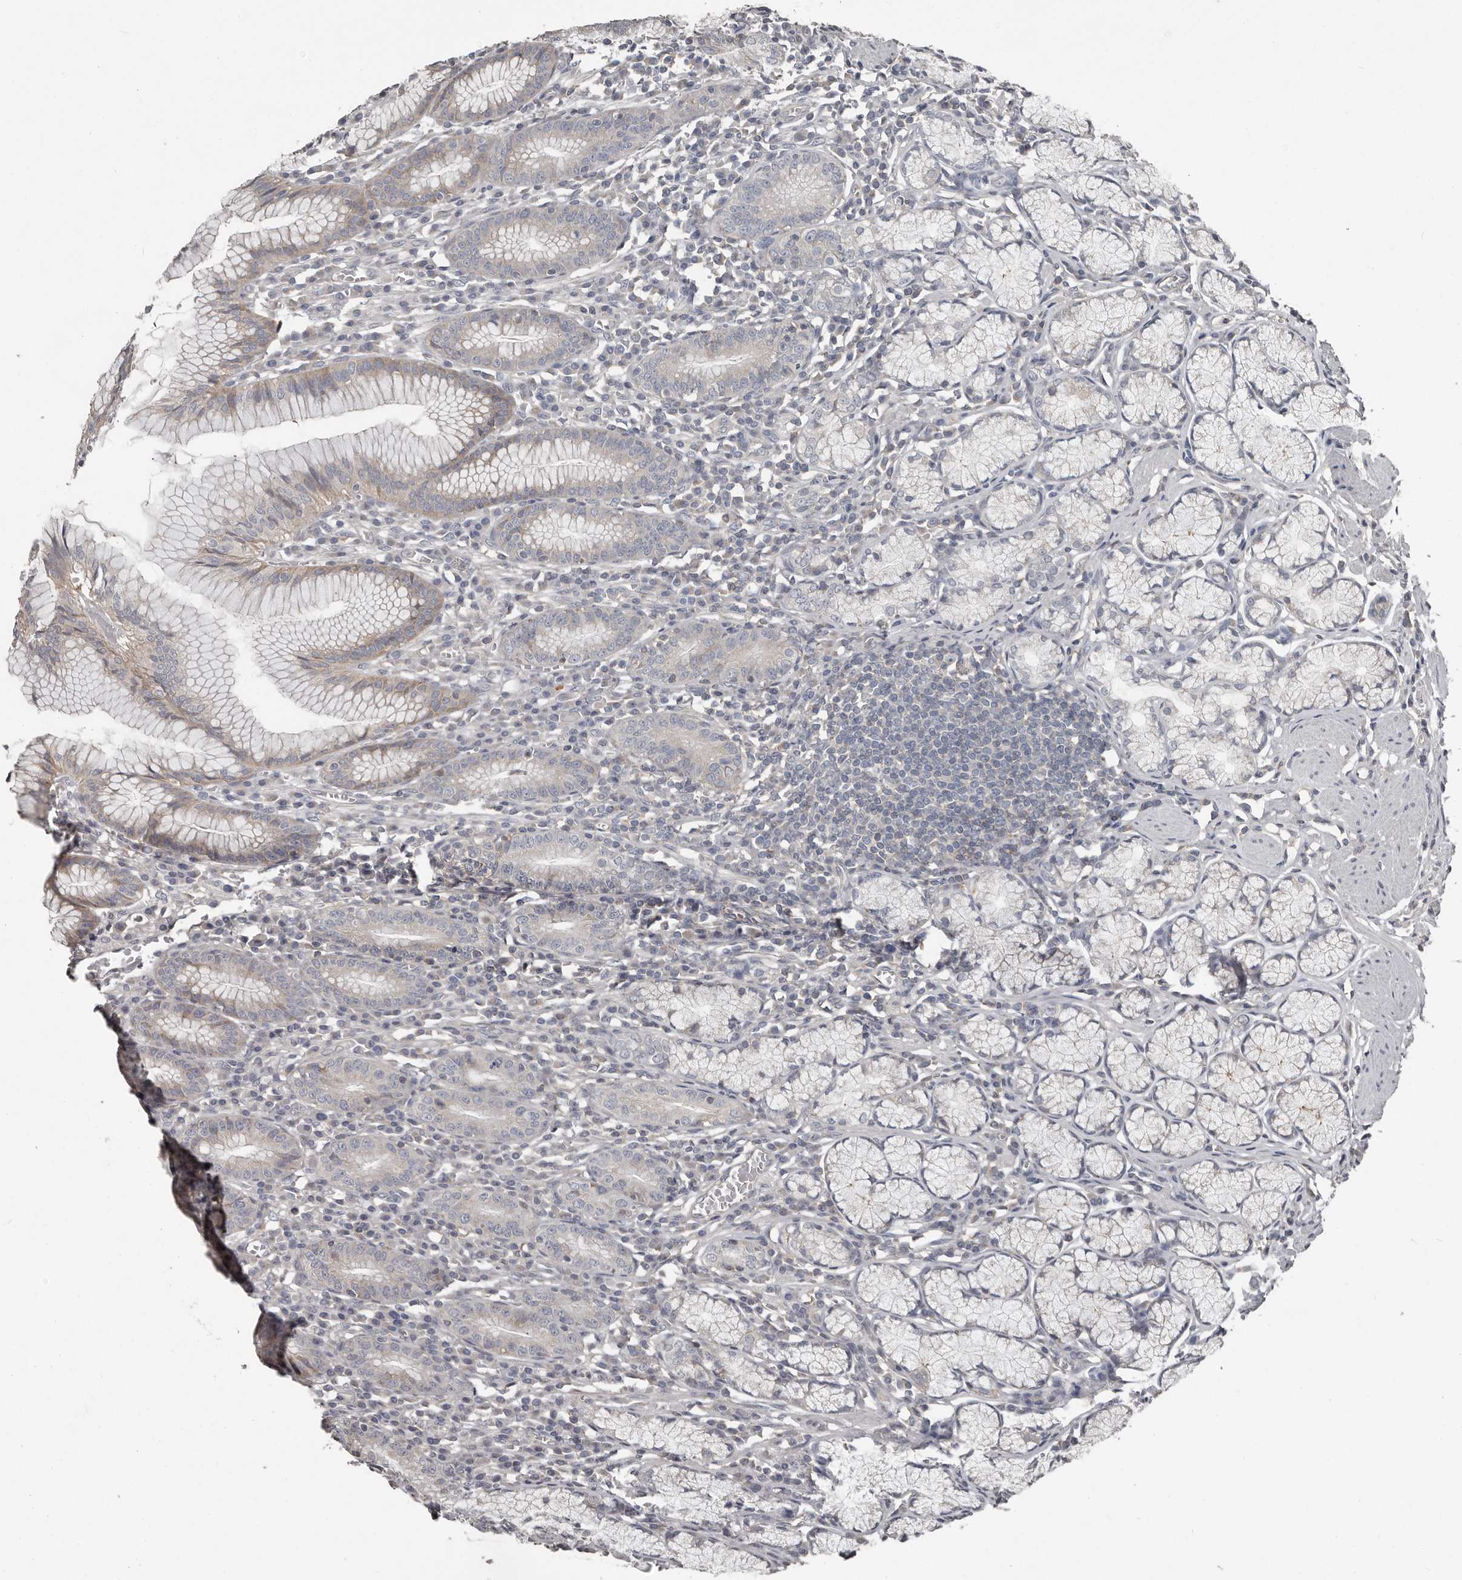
{"staining": {"intensity": "weak", "quantity": "<25%", "location": "cytoplasmic/membranous"}, "tissue": "stomach", "cell_type": "Glandular cells", "image_type": "normal", "snomed": [{"axis": "morphology", "description": "Normal tissue, NOS"}, {"axis": "topography", "description": "Stomach"}], "caption": "Immunohistochemistry histopathology image of unremarkable stomach stained for a protein (brown), which displays no staining in glandular cells. (Stains: DAB (3,3'-diaminobenzidine) immunohistochemistry with hematoxylin counter stain, Microscopy: brightfield microscopy at high magnification).", "gene": "CA6", "patient": {"sex": "male", "age": 55}}